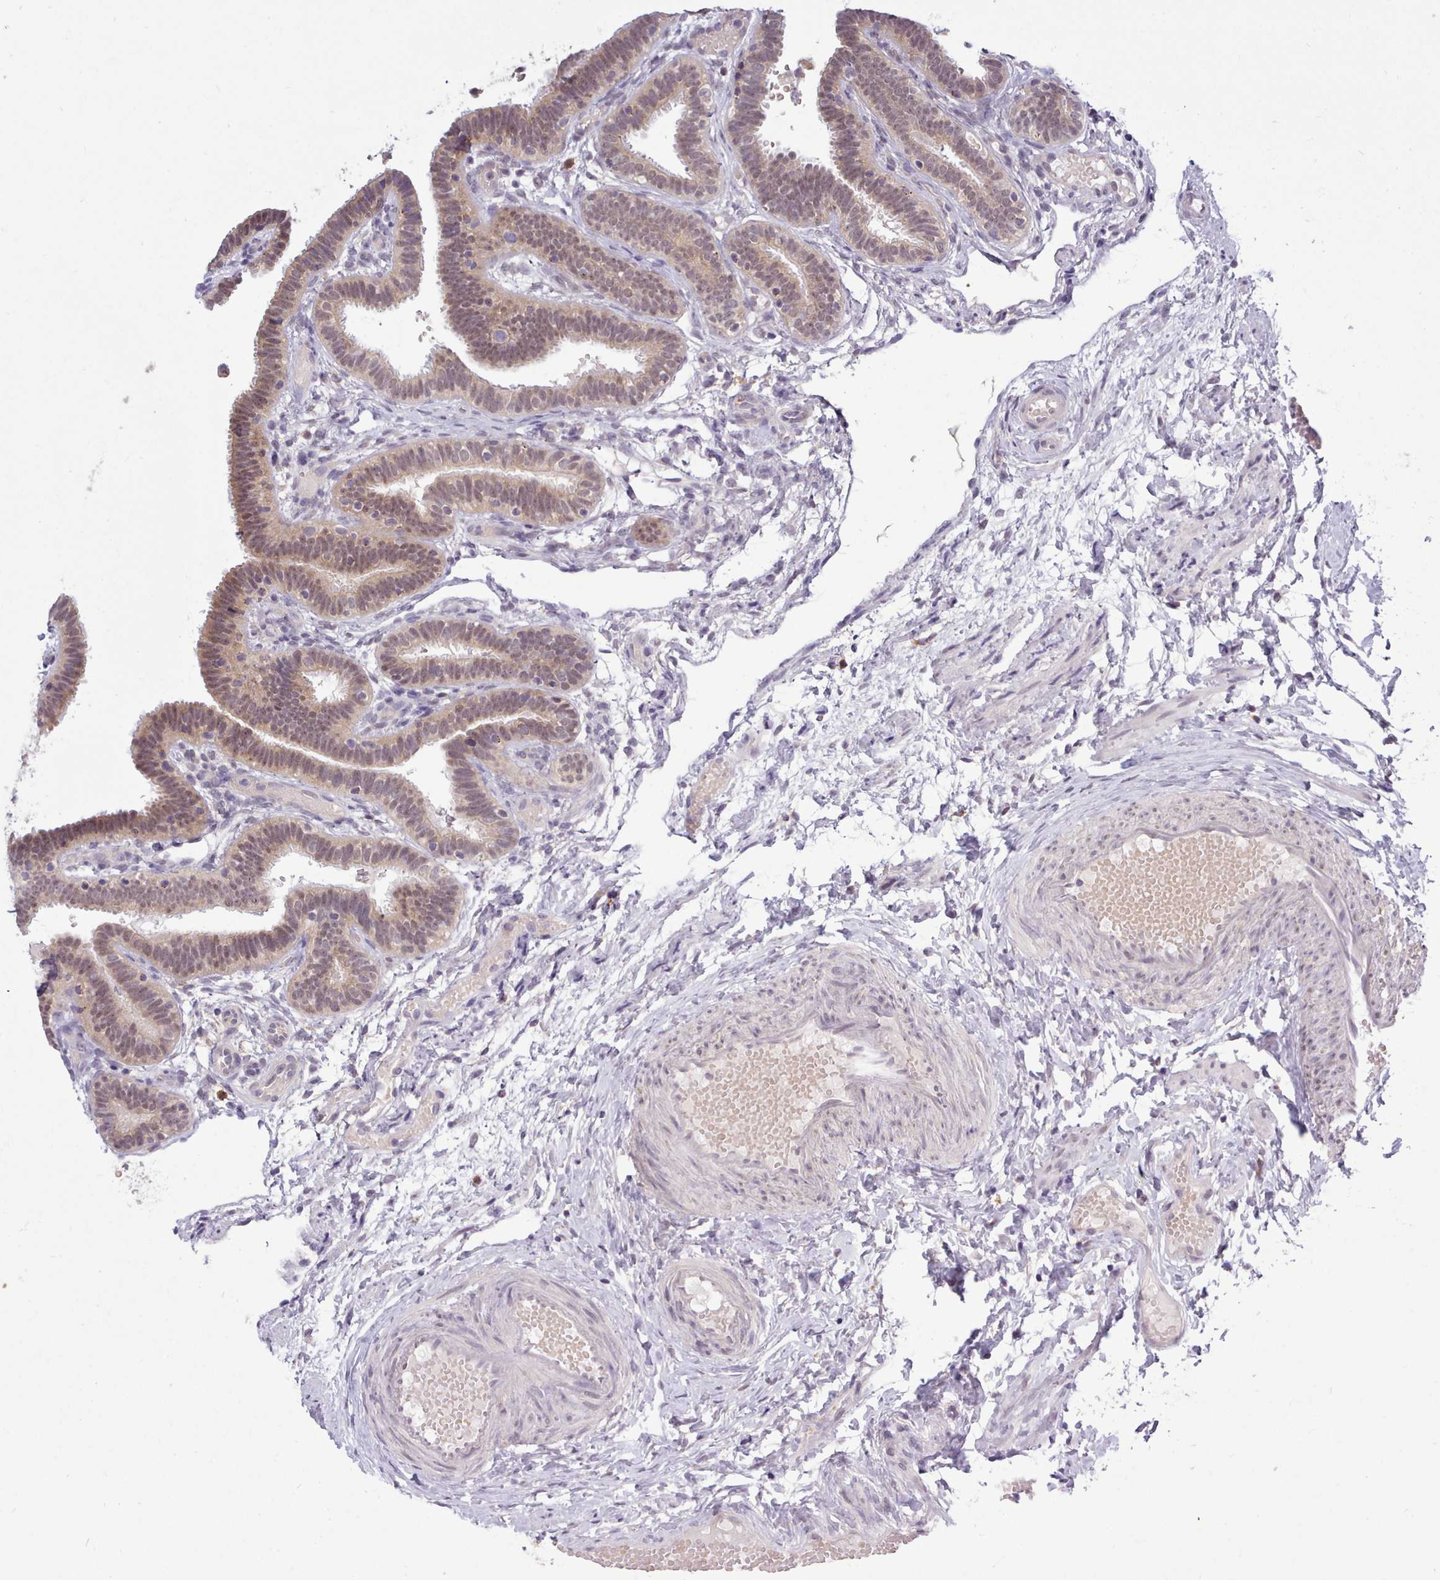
{"staining": {"intensity": "moderate", "quantity": ">75%", "location": "cytoplasmic/membranous,nuclear"}, "tissue": "fallopian tube", "cell_type": "Glandular cells", "image_type": "normal", "snomed": [{"axis": "morphology", "description": "Normal tissue, NOS"}, {"axis": "topography", "description": "Fallopian tube"}], "caption": "Immunohistochemical staining of unremarkable fallopian tube demonstrates medium levels of moderate cytoplasmic/membranous,nuclear positivity in approximately >75% of glandular cells. (brown staining indicates protein expression, while blue staining denotes nuclei).", "gene": "ARL17A", "patient": {"sex": "female", "age": 37}}